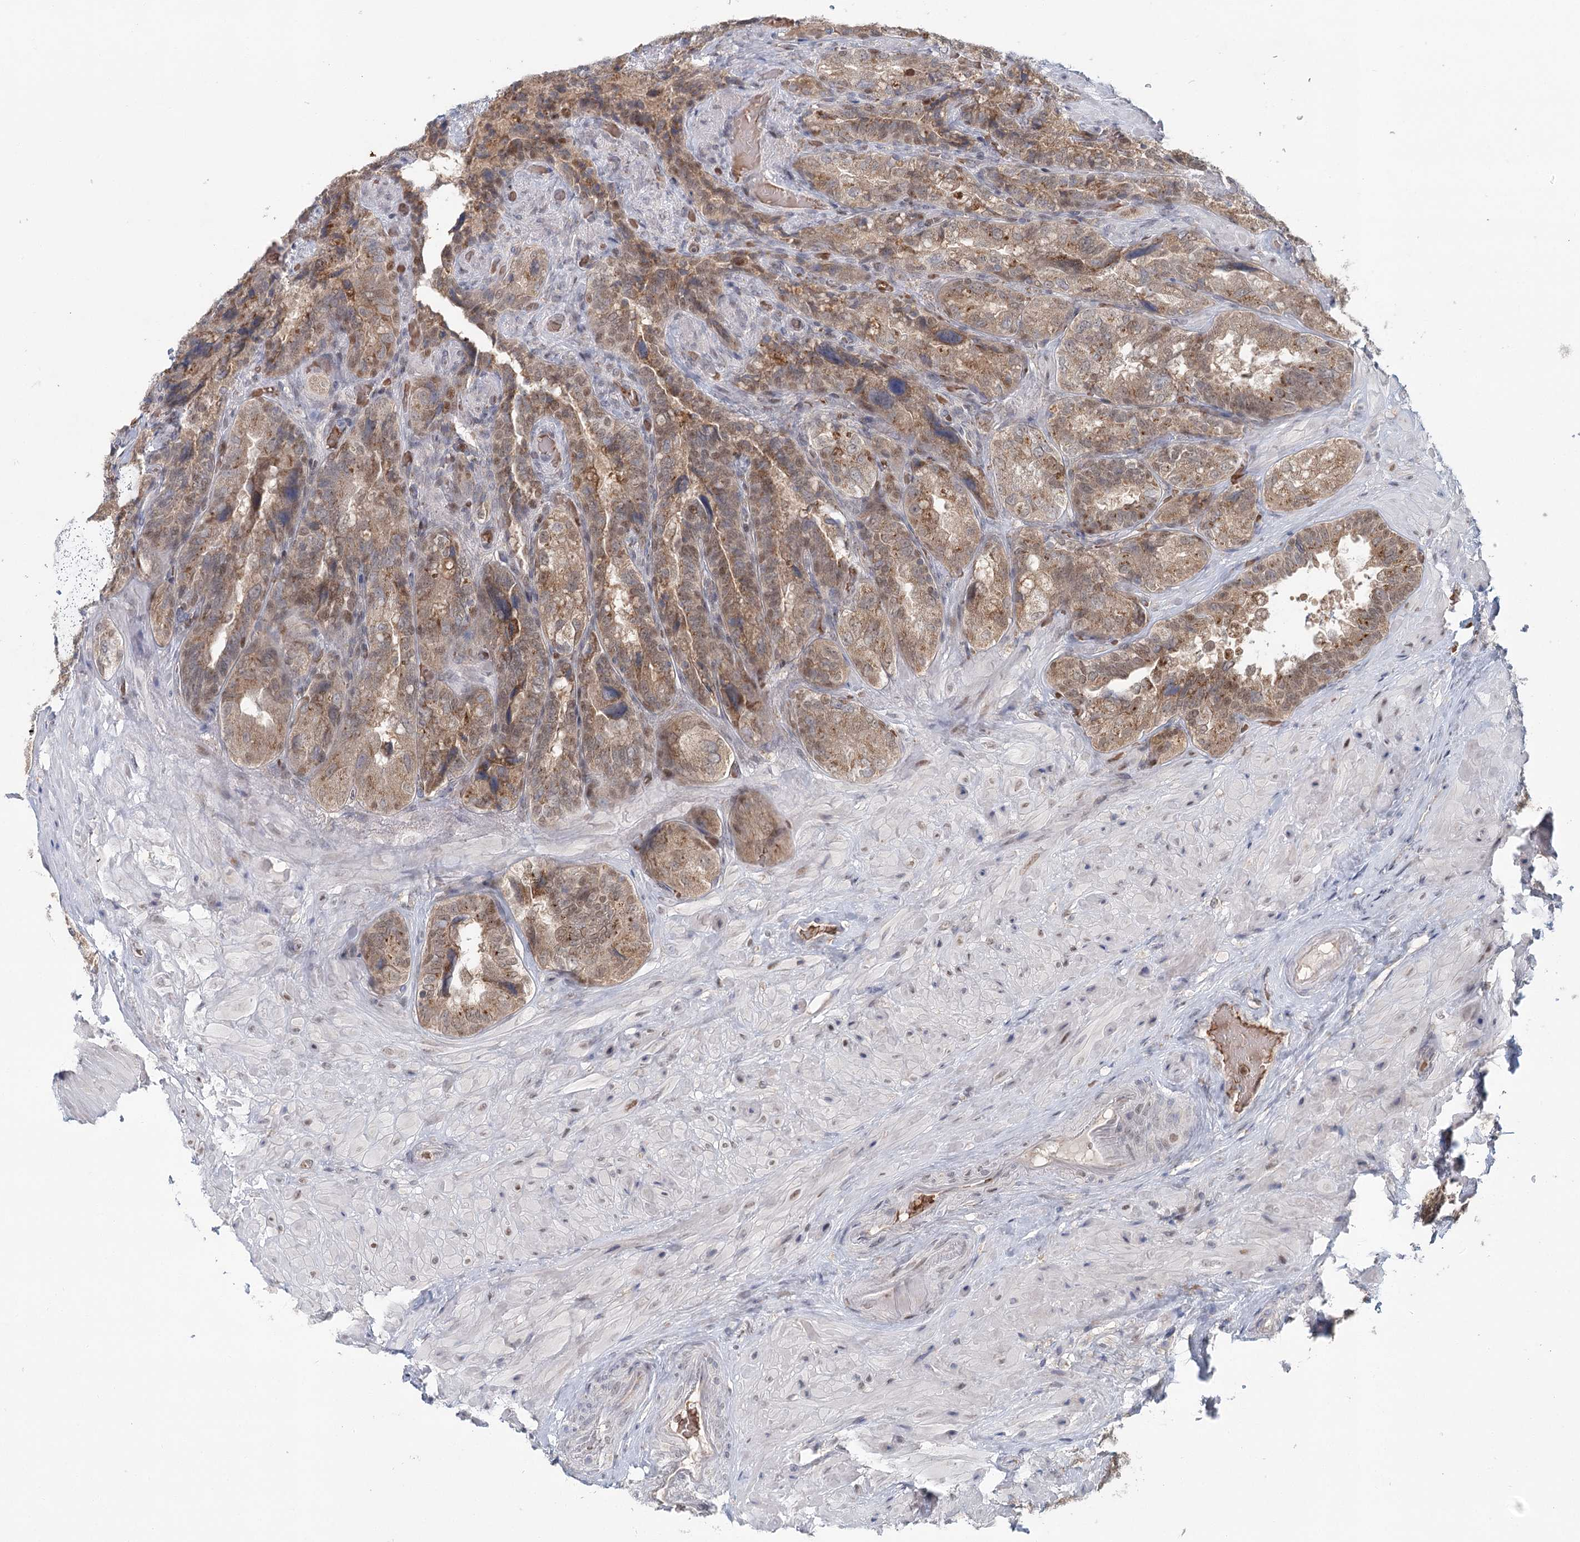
{"staining": {"intensity": "moderate", "quantity": ">75%", "location": "cytoplasmic/membranous,nuclear"}, "tissue": "seminal vesicle", "cell_type": "Glandular cells", "image_type": "normal", "snomed": [{"axis": "morphology", "description": "Normal tissue, NOS"}, {"axis": "topography", "description": "Prostate and seminal vesicle, NOS"}, {"axis": "topography", "description": "Prostate"}, {"axis": "topography", "description": "Seminal veicle"}], "caption": "Immunohistochemical staining of benign seminal vesicle shows moderate cytoplasmic/membranous,nuclear protein positivity in about >75% of glandular cells. (brown staining indicates protein expression, while blue staining denotes nuclei).", "gene": "ADK", "patient": {"sex": "male", "age": 67}}